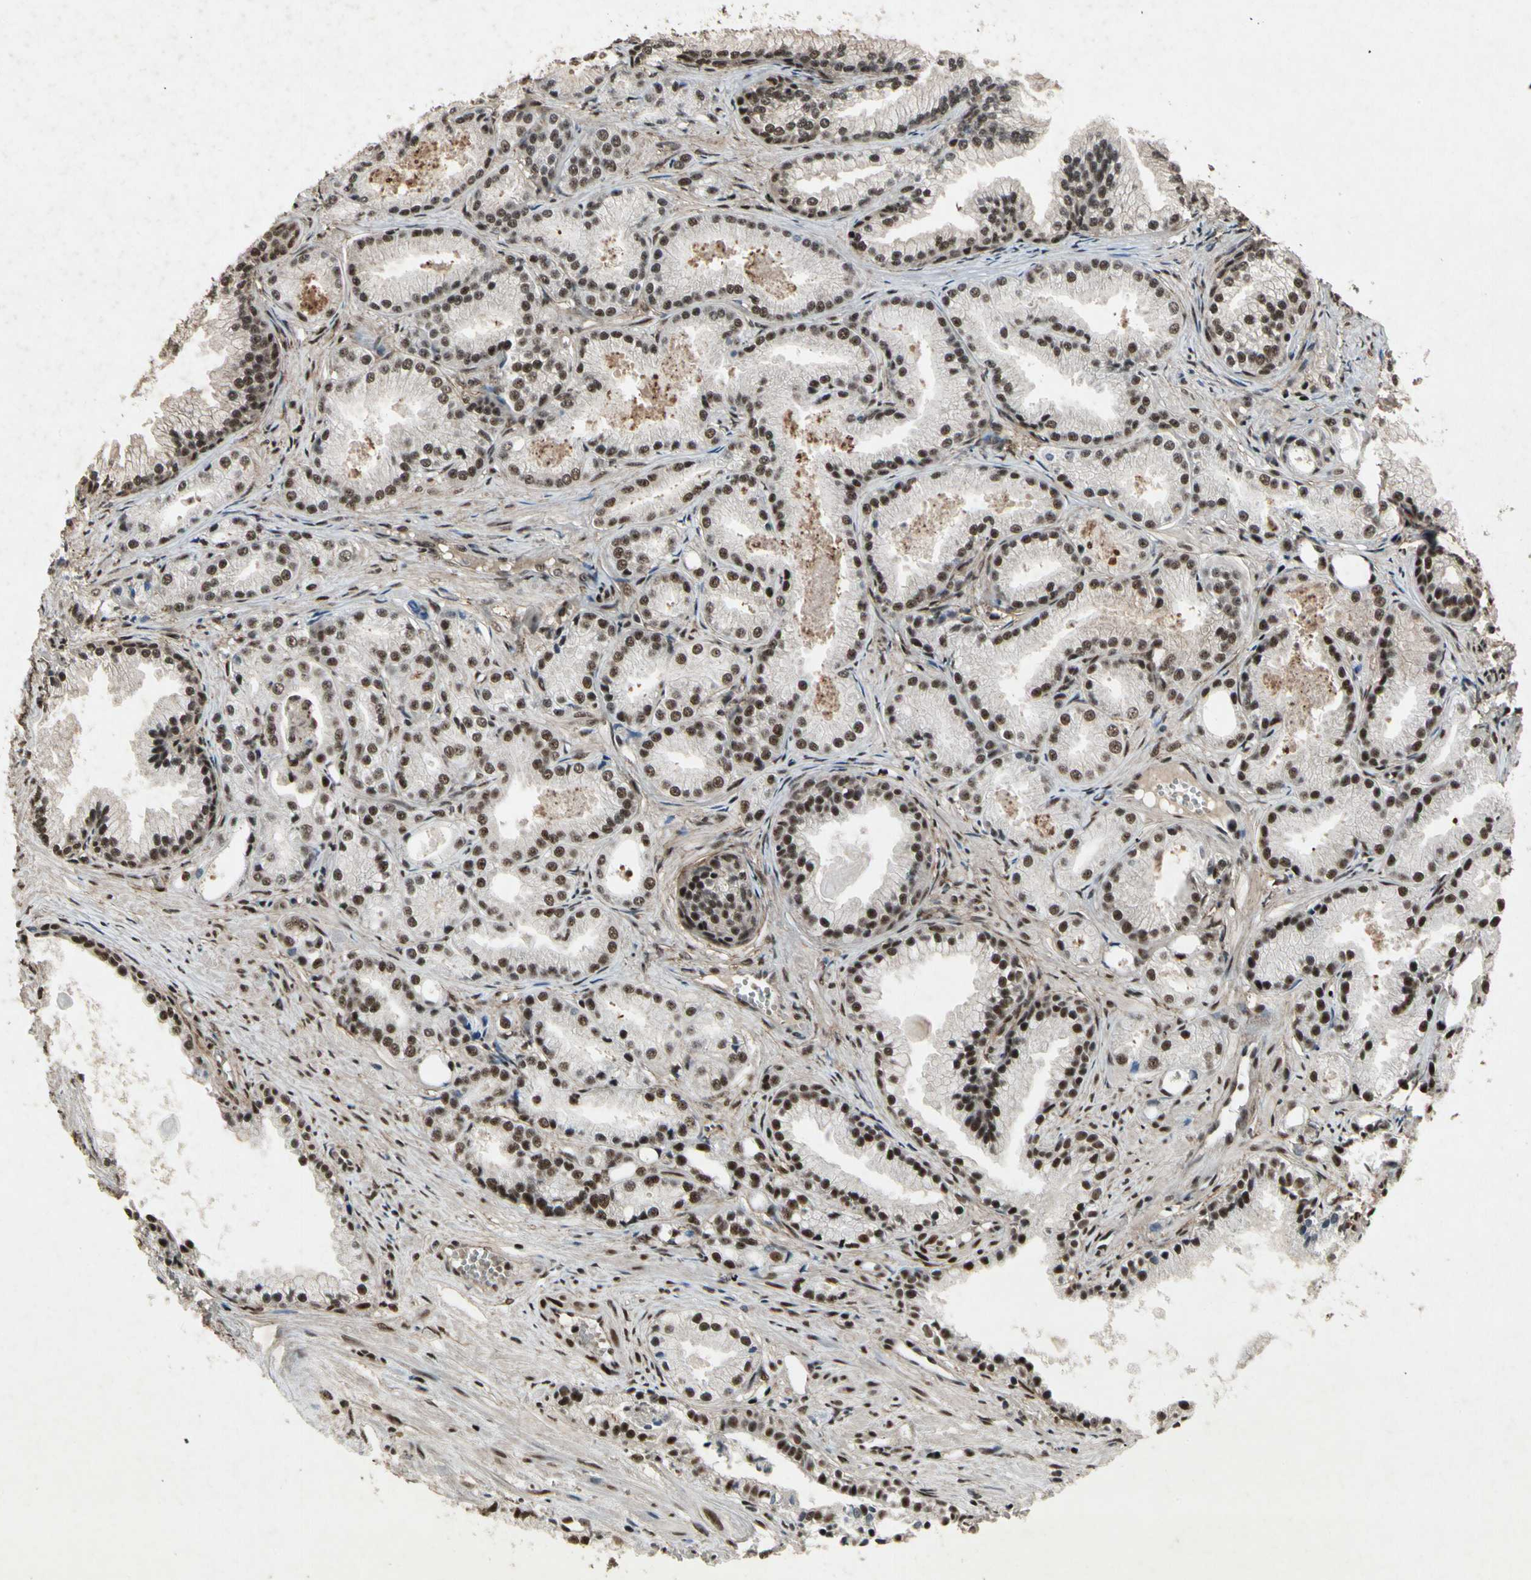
{"staining": {"intensity": "strong", "quantity": ">75%", "location": "nuclear"}, "tissue": "prostate cancer", "cell_type": "Tumor cells", "image_type": "cancer", "snomed": [{"axis": "morphology", "description": "Adenocarcinoma, Low grade"}, {"axis": "topography", "description": "Prostate"}], "caption": "The histopathology image demonstrates a brown stain indicating the presence of a protein in the nuclear of tumor cells in prostate cancer (adenocarcinoma (low-grade)). (Stains: DAB (3,3'-diaminobenzidine) in brown, nuclei in blue, Microscopy: brightfield microscopy at high magnification).", "gene": "TBX2", "patient": {"sex": "male", "age": 72}}